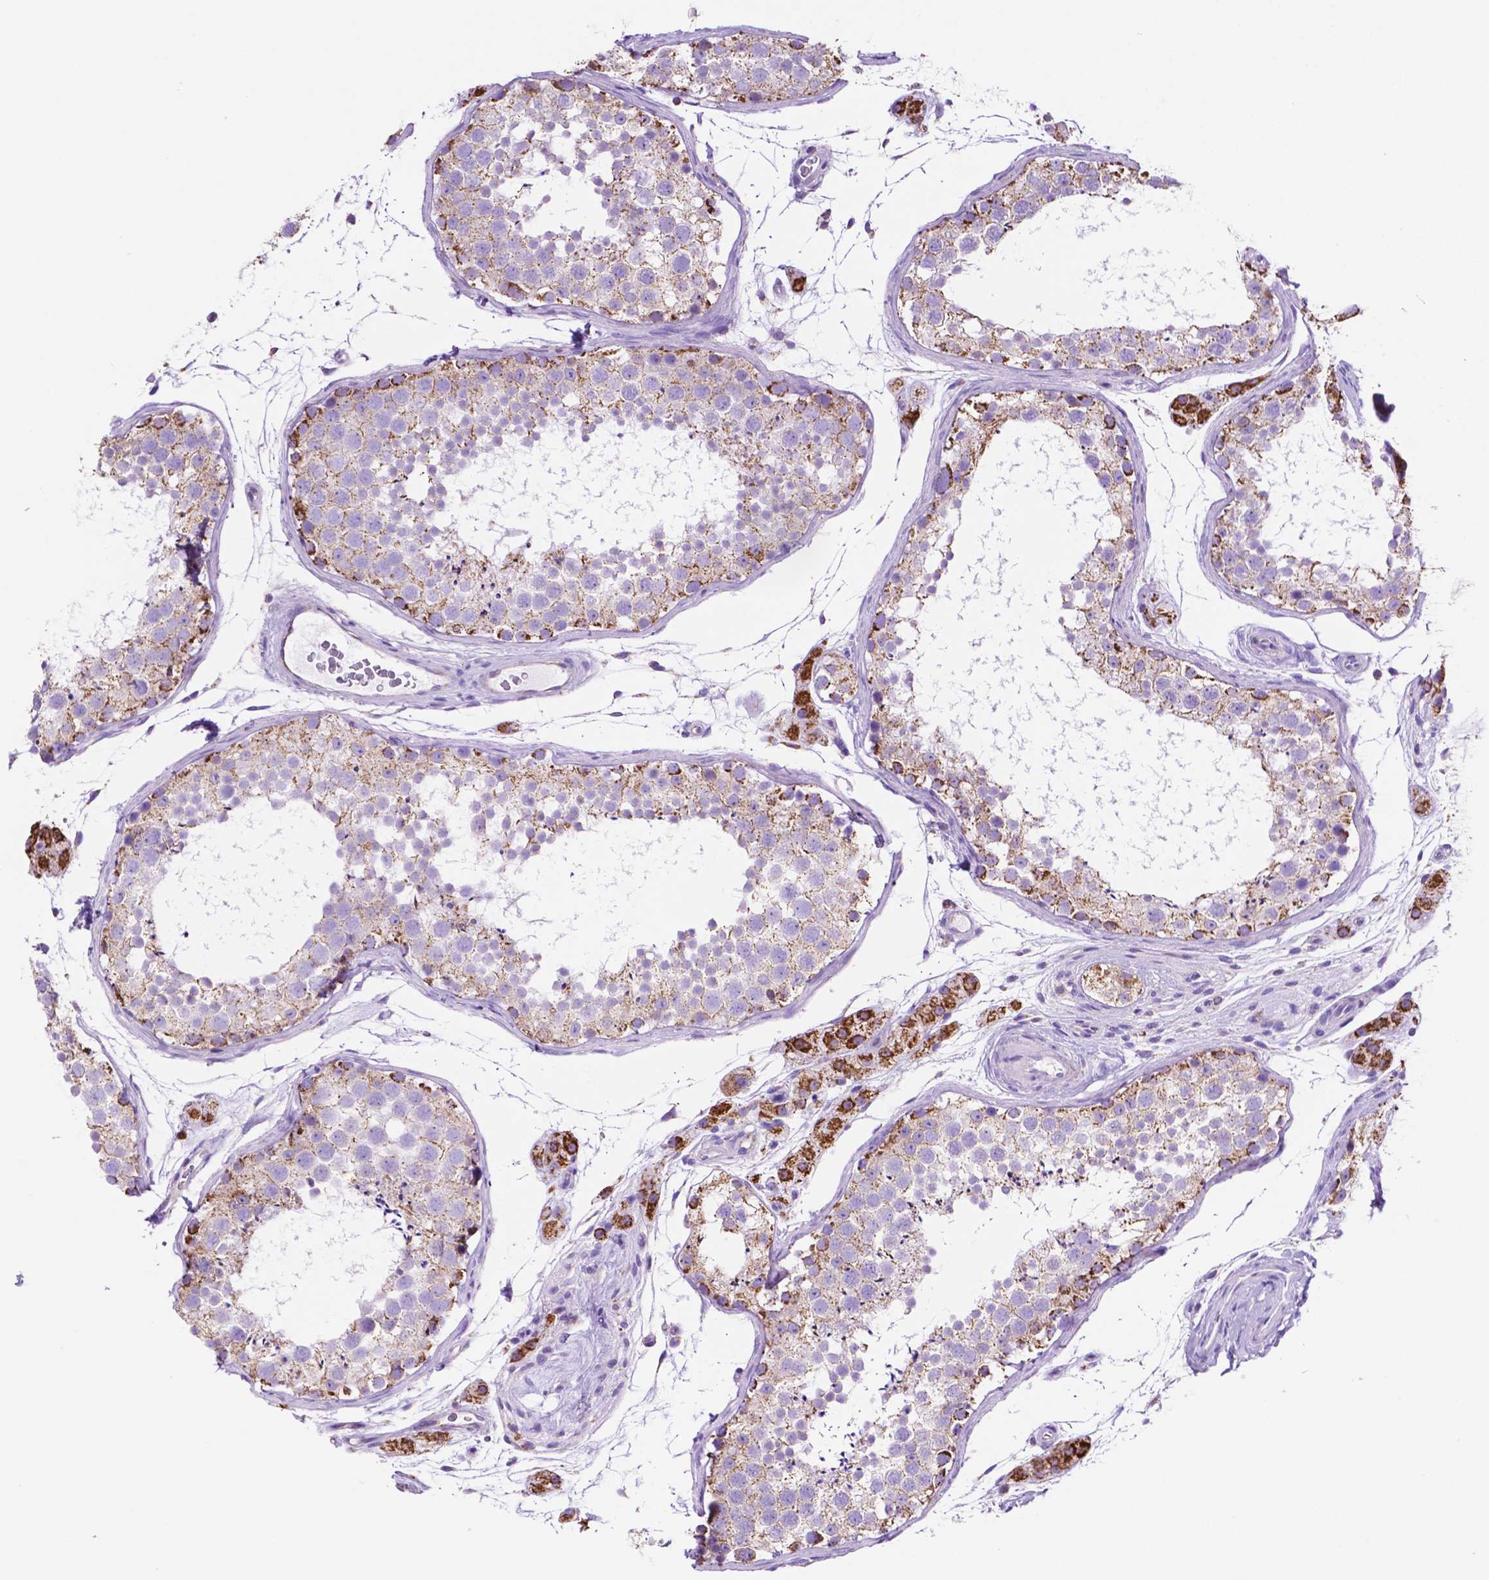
{"staining": {"intensity": "moderate", "quantity": "25%-75%", "location": "cytoplasmic/membranous"}, "tissue": "testis", "cell_type": "Cells in seminiferous ducts", "image_type": "normal", "snomed": [{"axis": "morphology", "description": "Normal tissue, NOS"}, {"axis": "topography", "description": "Testis"}], "caption": "Moderate cytoplasmic/membranous positivity for a protein is present in approximately 25%-75% of cells in seminiferous ducts of unremarkable testis using IHC.", "gene": "GDPD5", "patient": {"sex": "male", "age": 41}}